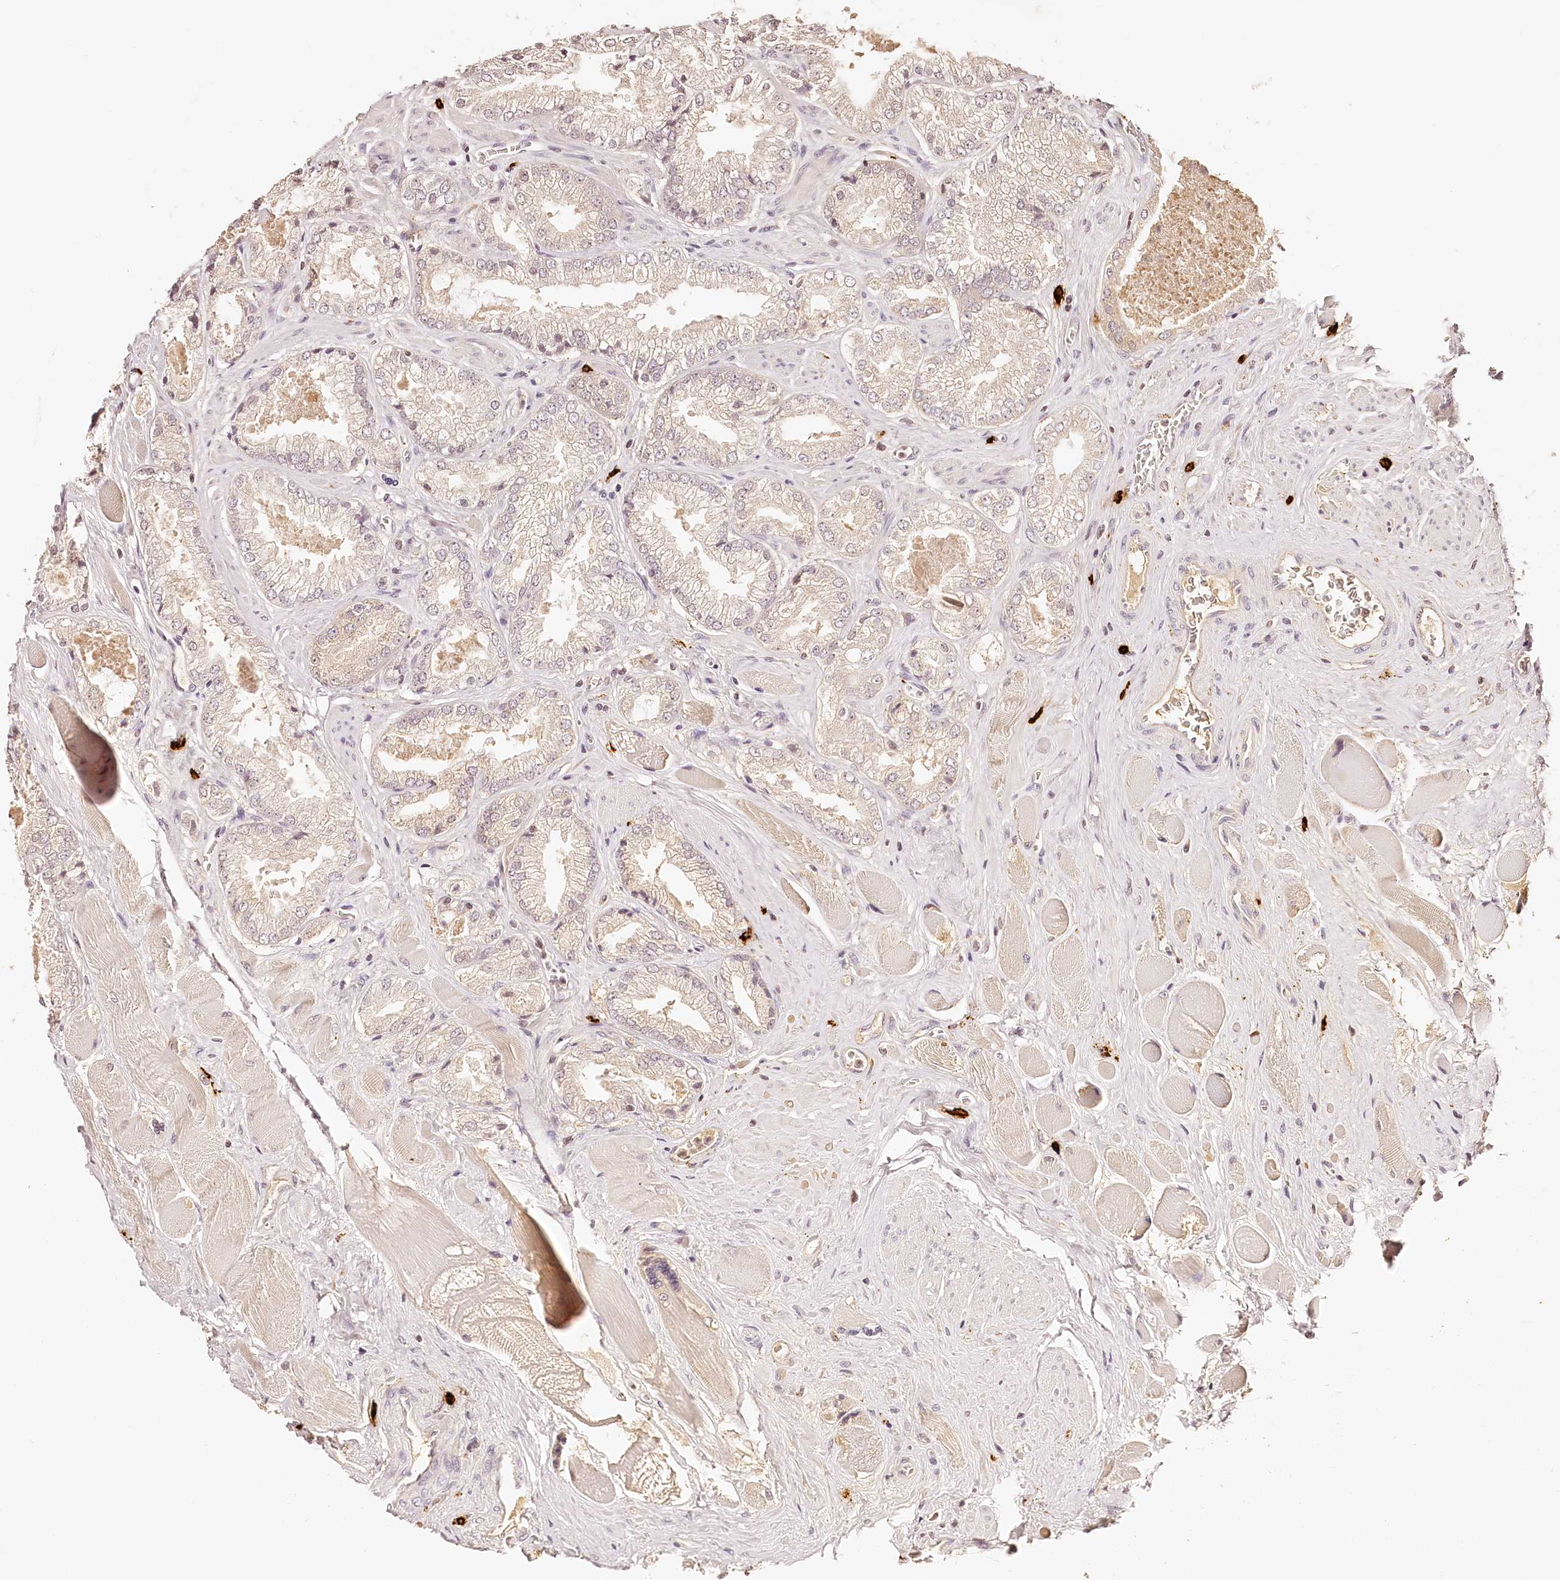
{"staining": {"intensity": "weak", "quantity": "<25%", "location": "cytoplasmic/membranous"}, "tissue": "prostate cancer", "cell_type": "Tumor cells", "image_type": "cancer", "snomed": [{"axis": "morphology", "description": "Adenocarcinoma, High grade"}, {"axis": "topography", "description": "Prostate"}], "caption": "An immunohistochemistry (IHC) histopathology image of adenocarcinoma (high-grade) (prostate) is shown. There is no staining in tumor cells of adenocarcinoma (high-grade) (prostate).", "gene": "SYNGR1", "patient": {"sex": "male", "age": 58}}